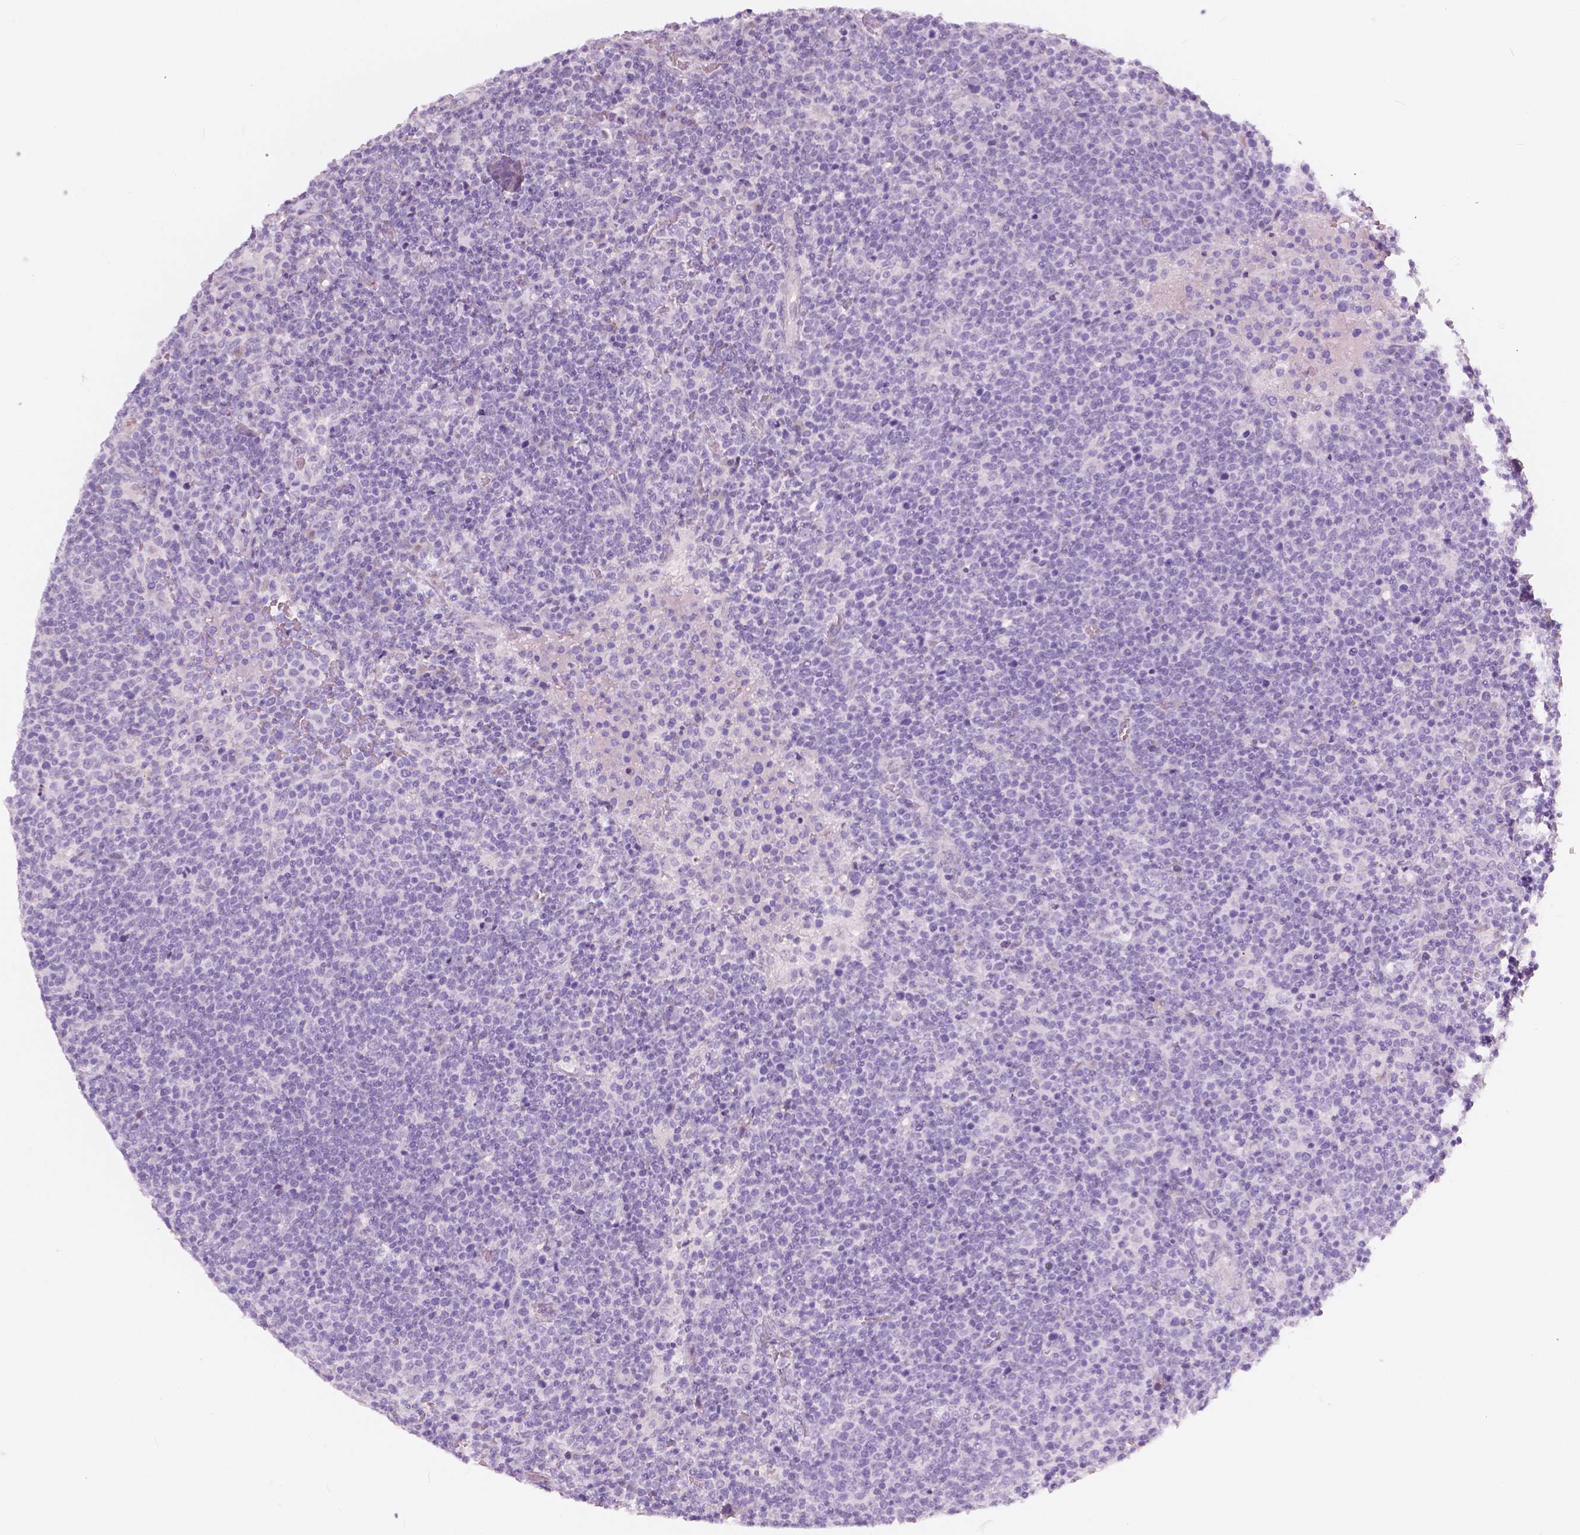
{"staining": {"intensity": "negative", "quantity": "none", "location": "none"}, "tissue": "lymphoma", "cell_type": "Tumor cells", "image_type": "cancer", "snomed": [{"axis": "morphology", "description": "Malignant lymphoma, non-Hodgkin's type, High grade"}, {"axis": "topography", "description": "Lymph node"}], "caption": "Malignant lymphoma, non-Hodgkin's type (high-grade) was stained to show a protein in brown. There is no significant staining in tumor cells.", "gene": "A4GNT", "patient": {"sex": "male", "age": 61}}